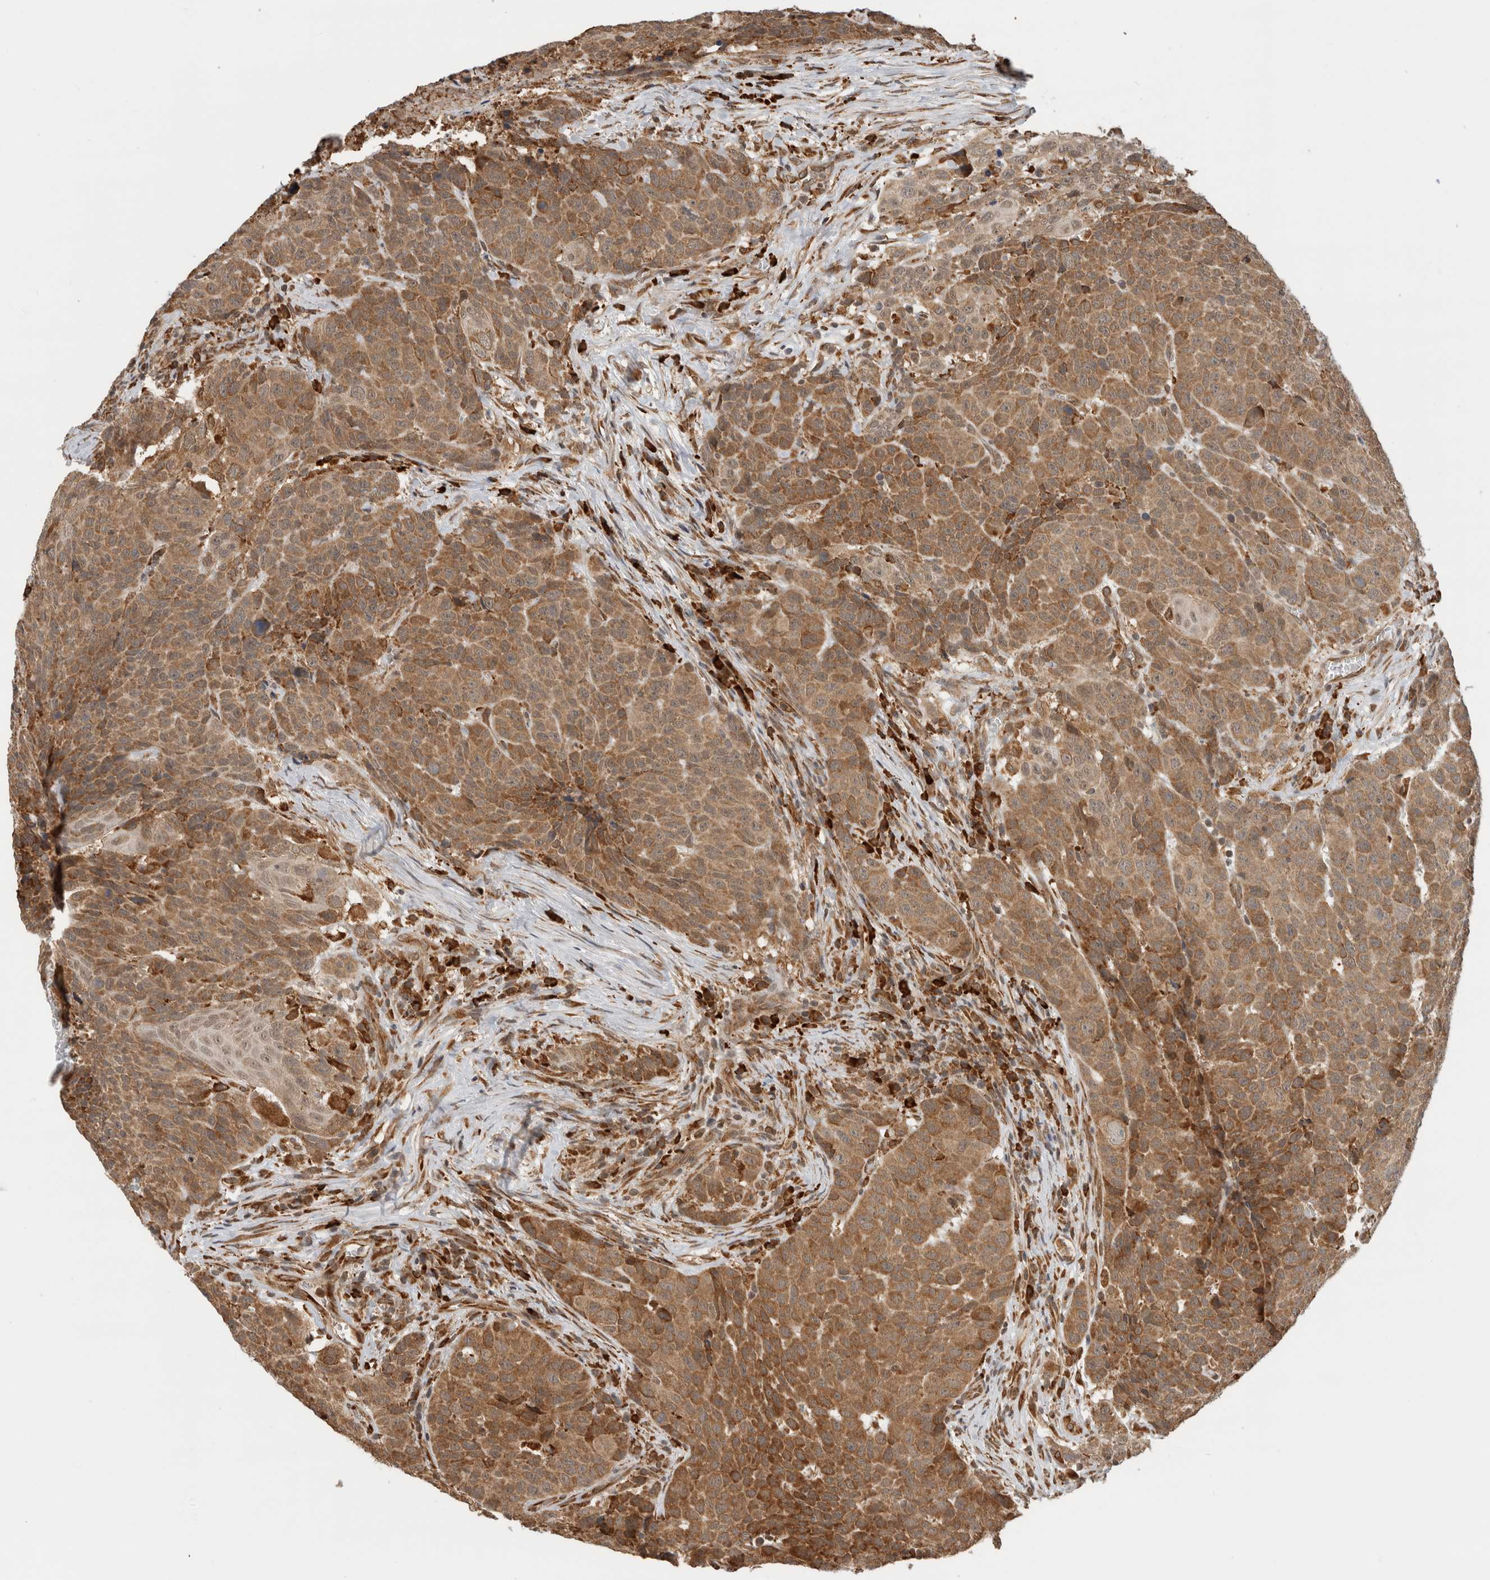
{"staining": {"intensity": "moderate", "quantity": ">75%", "location": "cytoplasmic/membranous"}, "tissue": "head and neck cancer", "cell_type": "Tumor cells", "image_type": "cancer", "snomed": [{"axis": "morphology", "description": "Squamous cell carcinoma, NOS"}, {"axis": "topography", "description": "Head-Neck"}], "caption": "Protein staining demonstrates moderate cytoplasmic/membranous staining in about >75% of tumor cells in head and neck cancer (squamous cell carcinoma).", "gene": "MS4A7", "patient": {"sex": "male", "age": 66}}